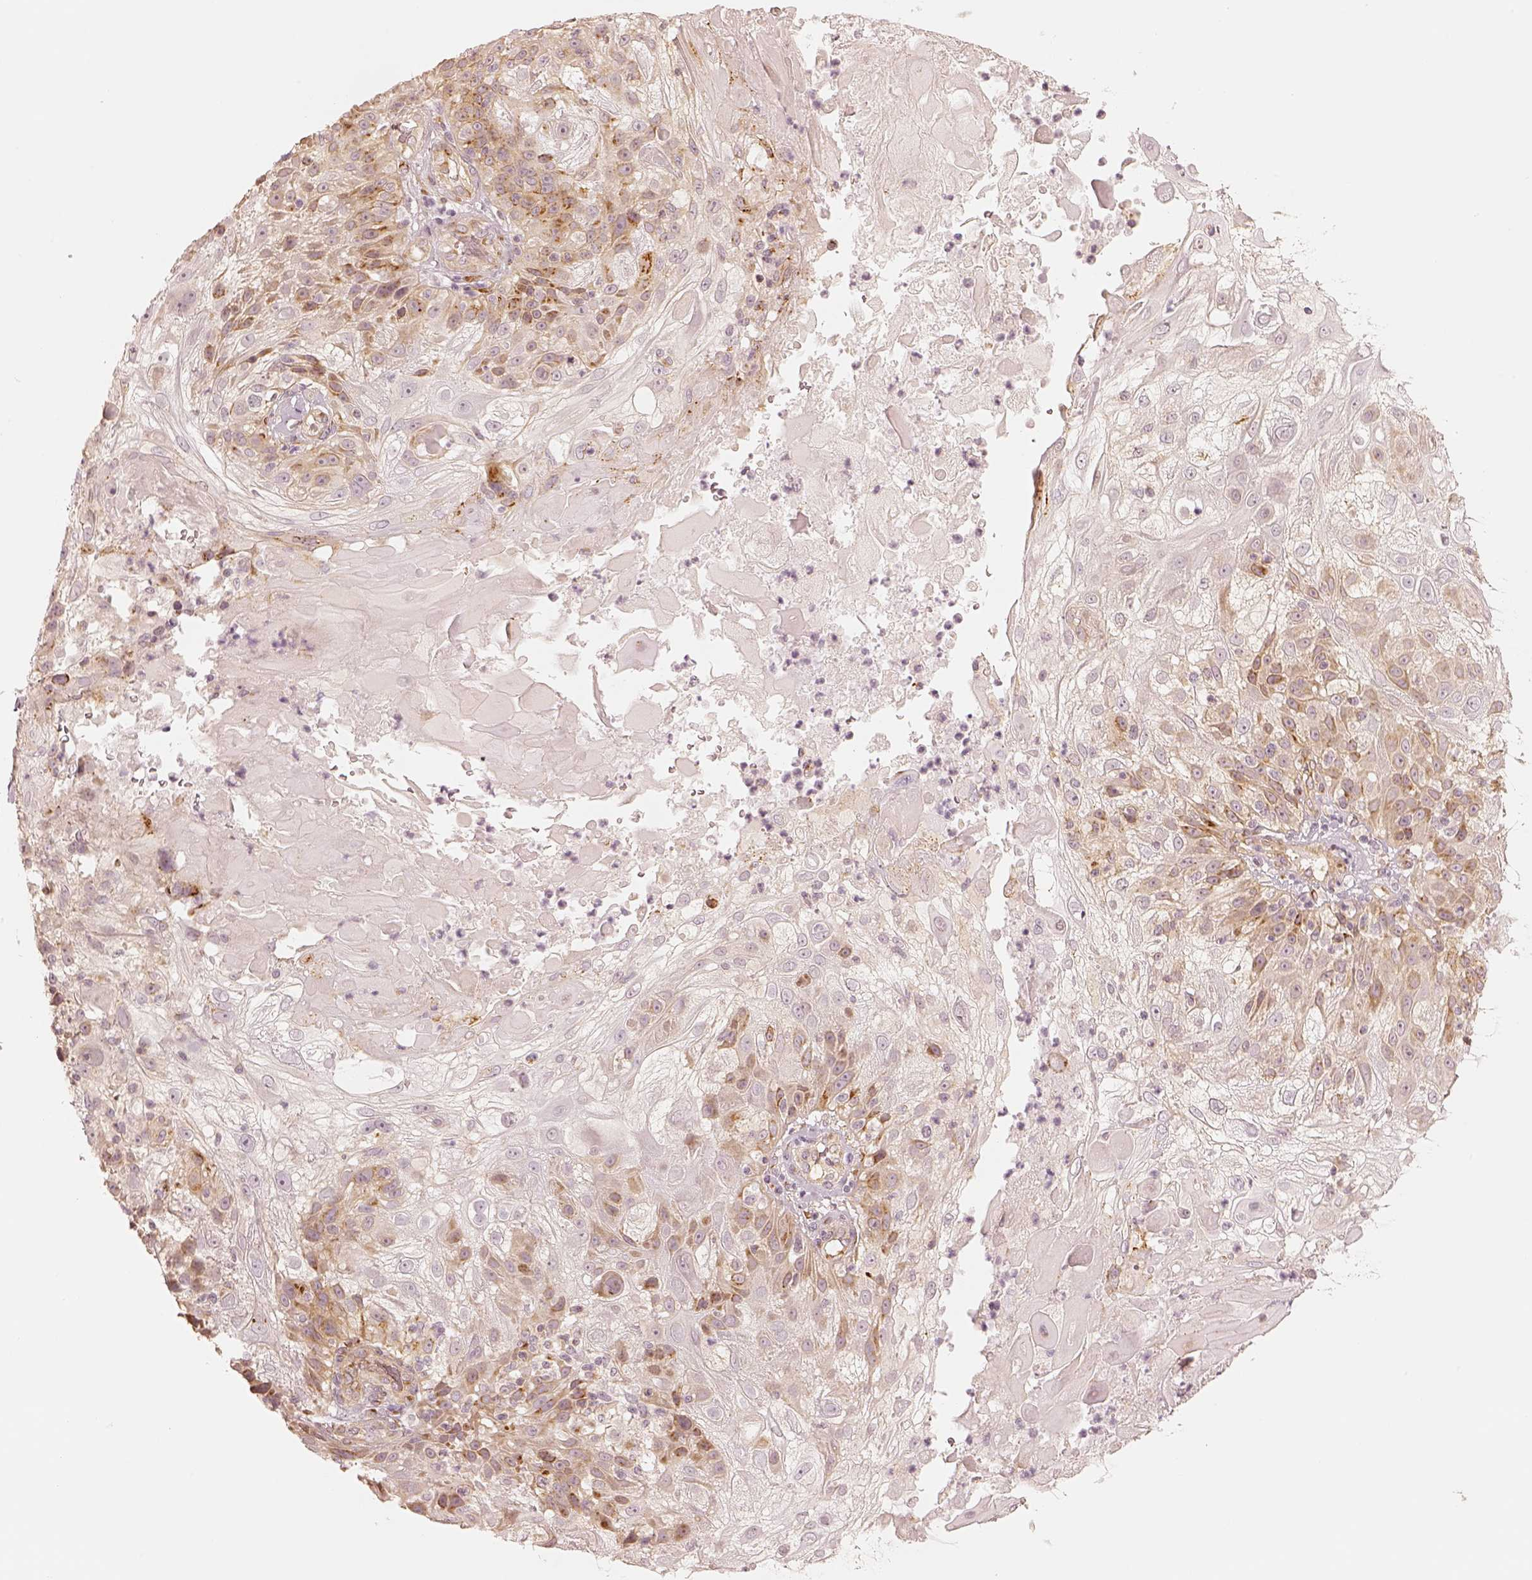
{"staining": {"intensity": "moderate", "quantity": "<25%", "location": "cytoplasmic/membranous"}, "tissue": "skin cancer", "cell_type": "Tumor cells", "image_type": "cancer", "snomed": [{"axis": "morphology", "description": "Normal tissue, NOS"}, {"axis": "morphology", "description": "Squamous cell carcinoma, NOS"}, {"axis": "topography", "description": "Skin"}], "caption": "An image of skin squamous cell carcinoma stained for a protein displays moderate cytoplasmic/membranous brown staining in tumor cells.", "gene": "GORASP2", "patient": {"sex": "female", "age": 83}}